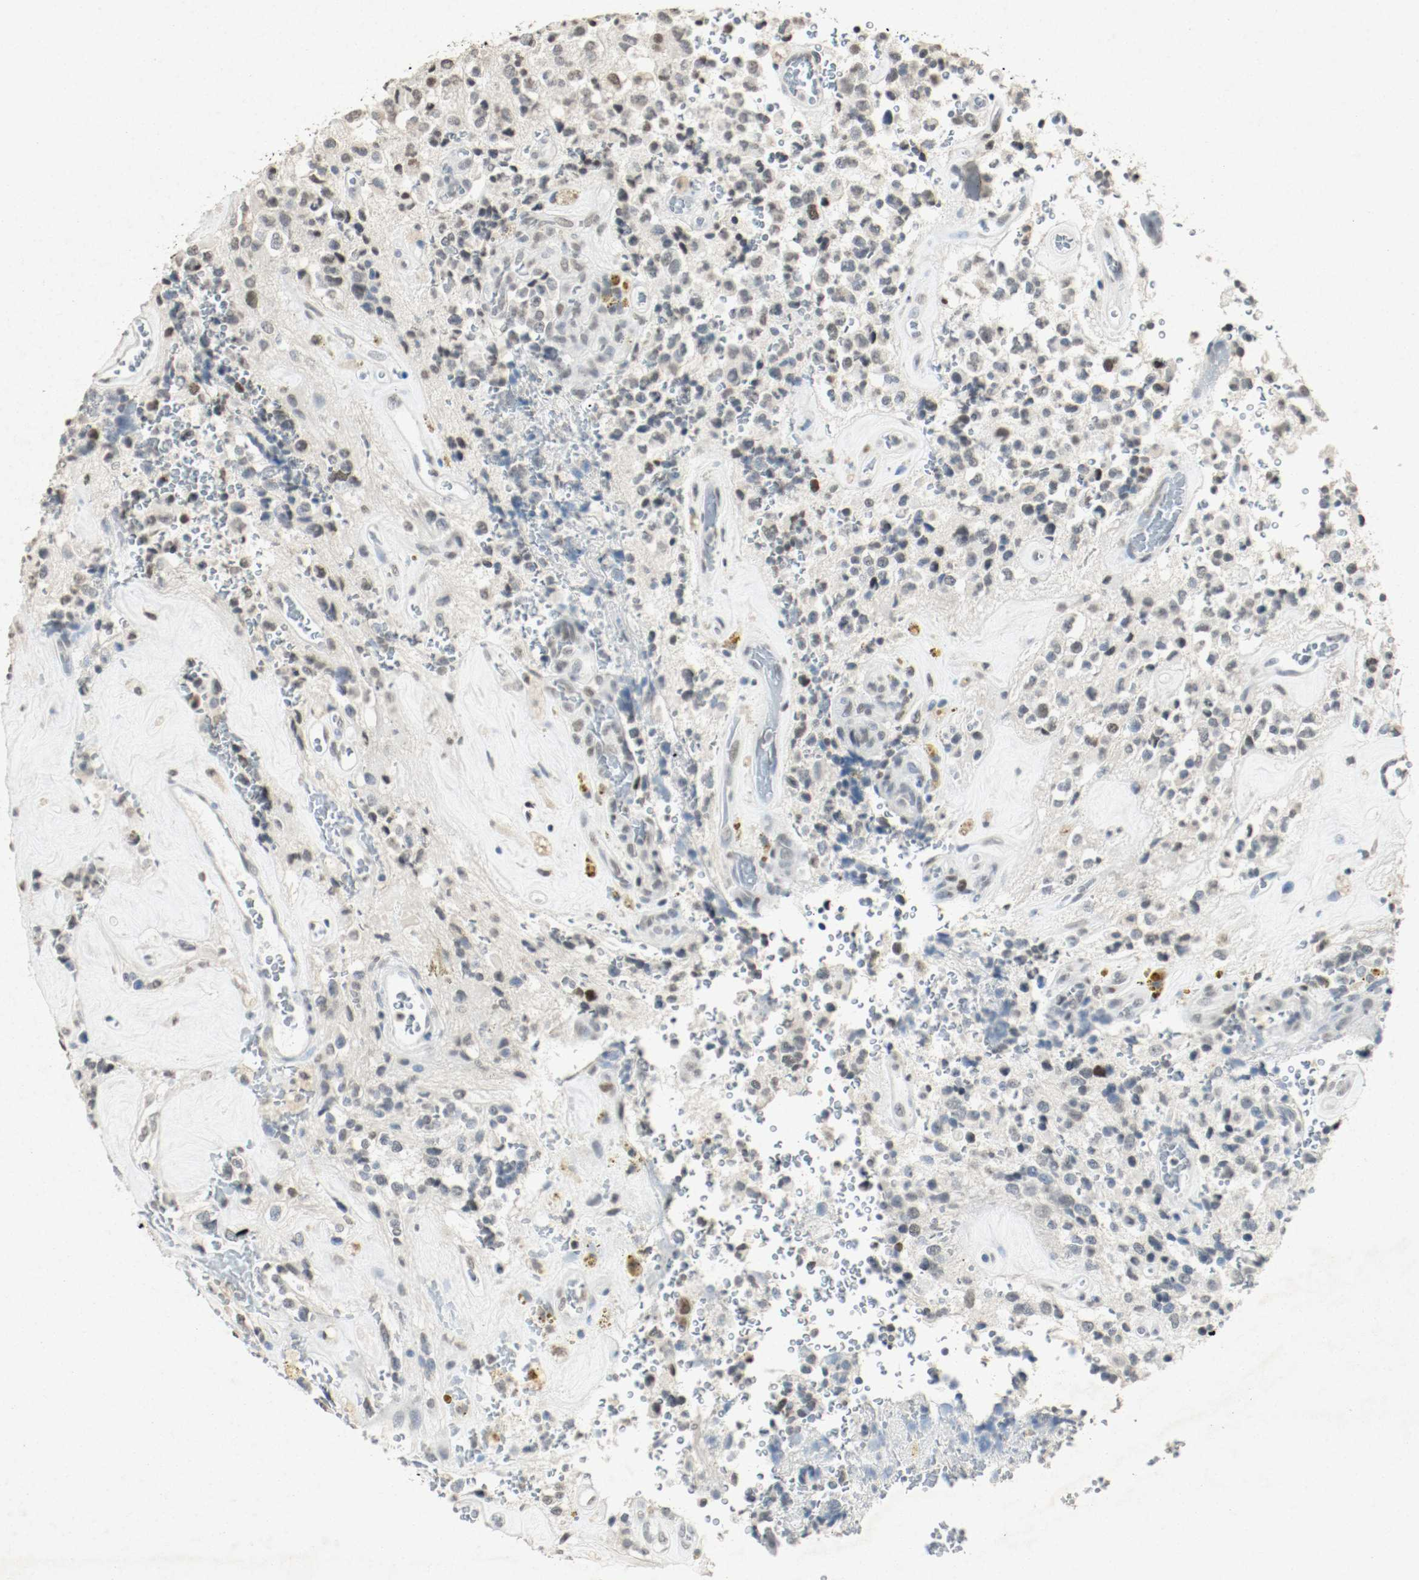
{"staining": {"intensity": "weak", "quantity": "25%-75%", "location": "nuclear"}, "tissue": "glioma", "cell_type": "Tumor cells", "image_type": "cancer", "snomed": [{"axis": "morphology", "description": "Glioma, malignant, High grade"}, {"axis": "topography", "description": "pancreas cauda"}], "caption": "Tumor cells demonstrate weak nuclear expression in about 25%-75% of cells in malignant glioma (high-grade).", "gene": "DNMT1", "patient": {"sex": "male", "age": 60}}